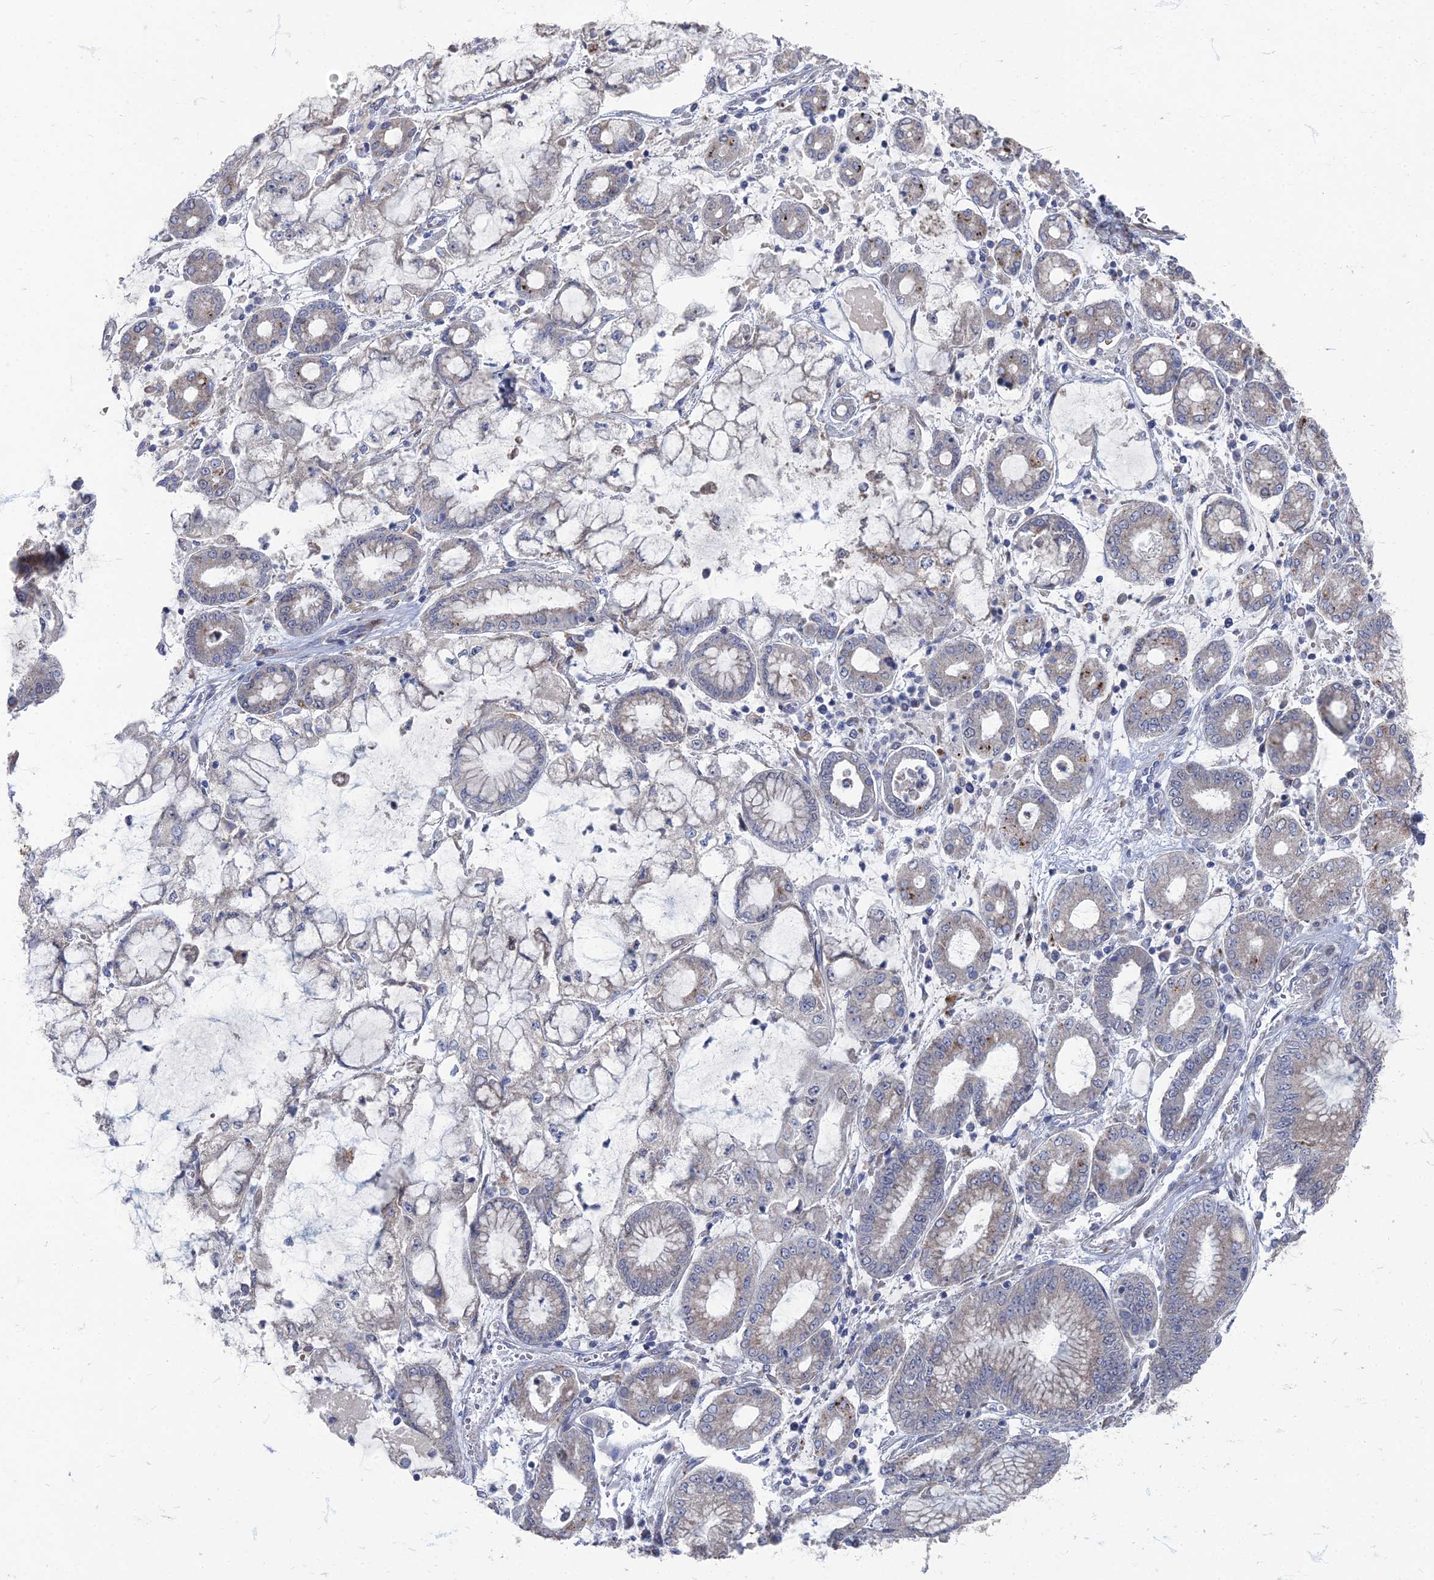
{"staining": {"intensity": "weak", "quantity": "<25%", "location": "cytoplasmic/membranous"}, "tissue": "stomach cancer", "cell_type": "Tumor cells", "image_type": "cancer", "snomed": [{"axis": "morphology", "description": "Adenocarcinoma, NOS"}, {"axis": "topography", "description": "Stomach"}], "caption": "Tumor cells show no significant protein positivity in stomach adenocarcinoma.", "gene": "TMEM128", "patient": {"sex": "male", "age": 76}}